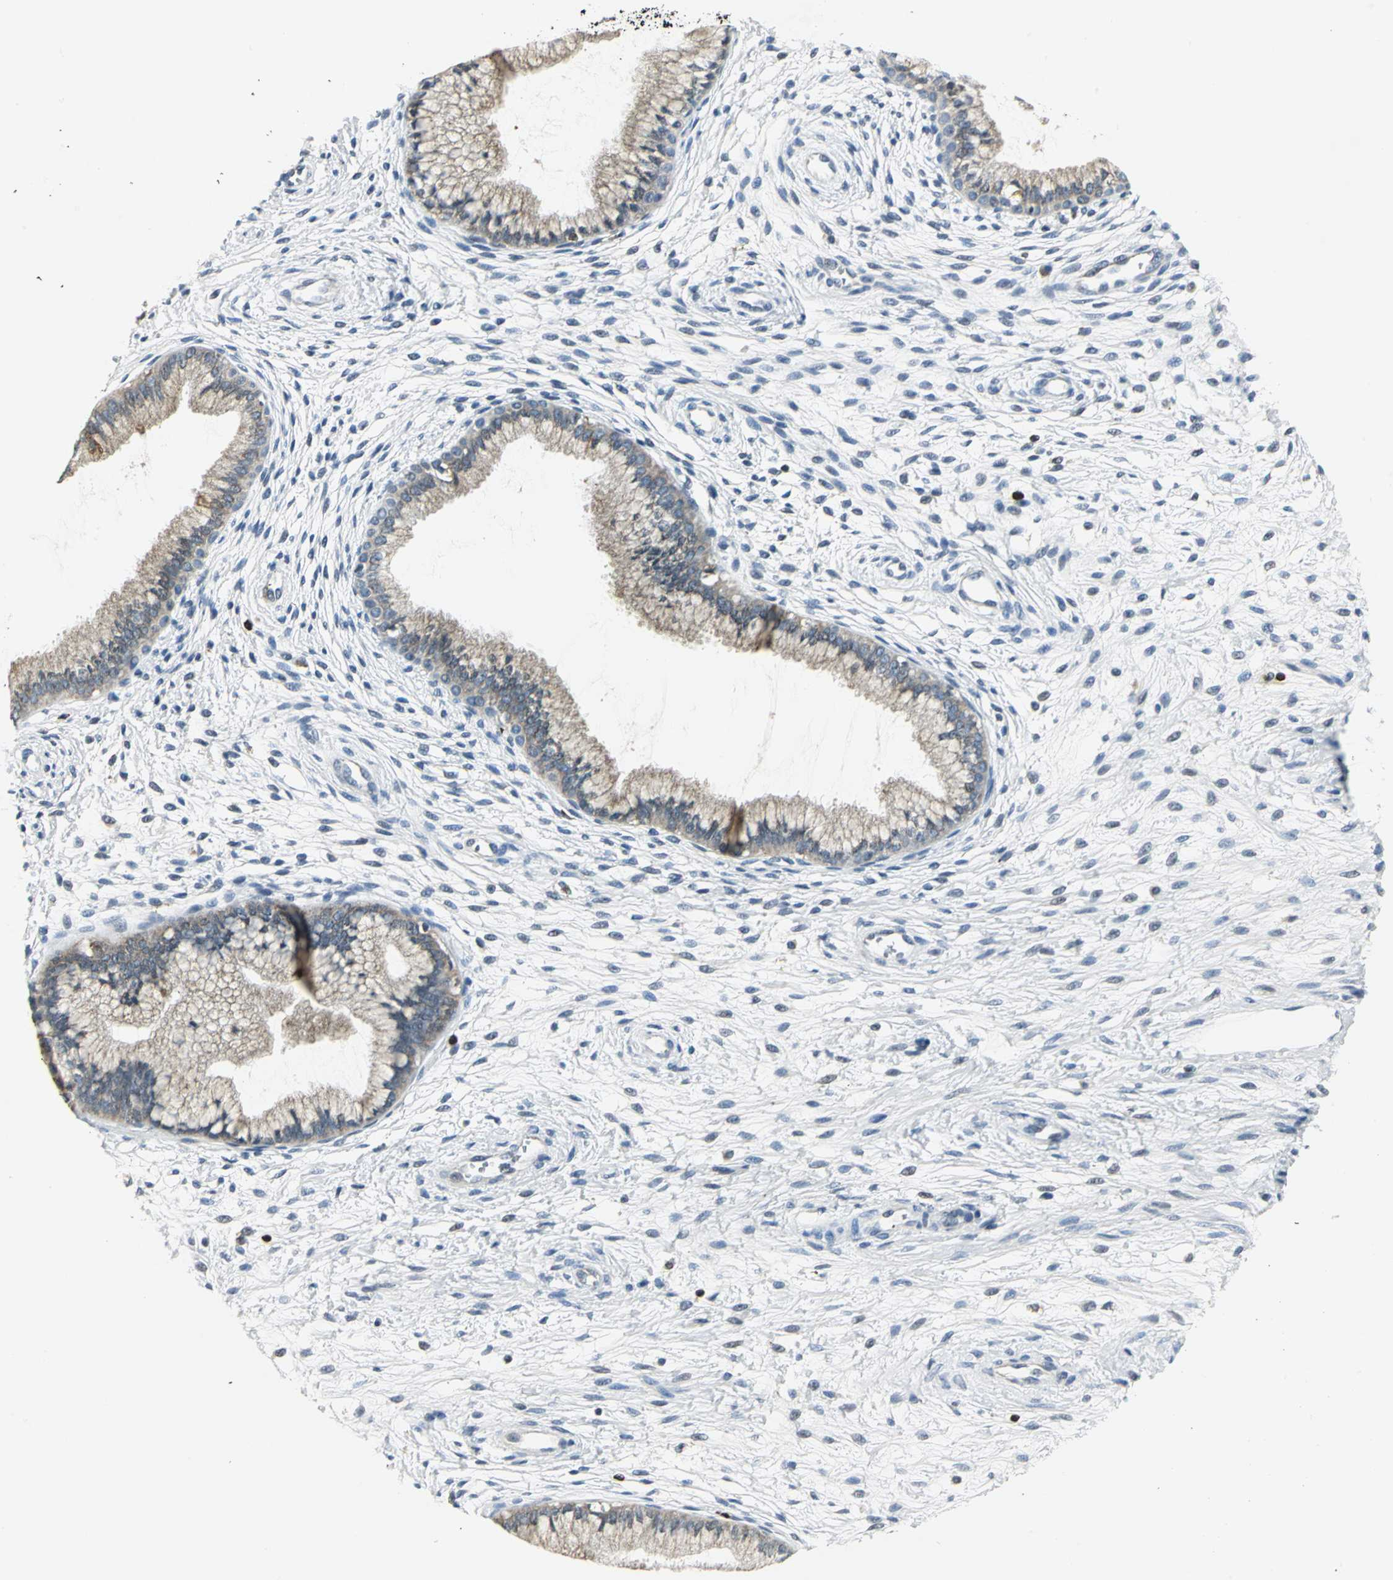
{"staining": {"intensity": "moderate", "quantity": ">75%", "location": "cytoplasmic/membranous"}, "tissue": "cervix", "cell_type": "Glandular cells", "image_type": "normal", "snomed": [{"axis": "morphology", "description": "Normal tissue, NOS"}, {"axis": "topography", "description": "Cervix"}], "caption": "Protein analysis of unremarkable cervix exhibits moderate cytoplasmic/membranous positivity in about >75% of glandular cells.", "gene": "USP40", "patient": {"sex": "female", "age": 39}}